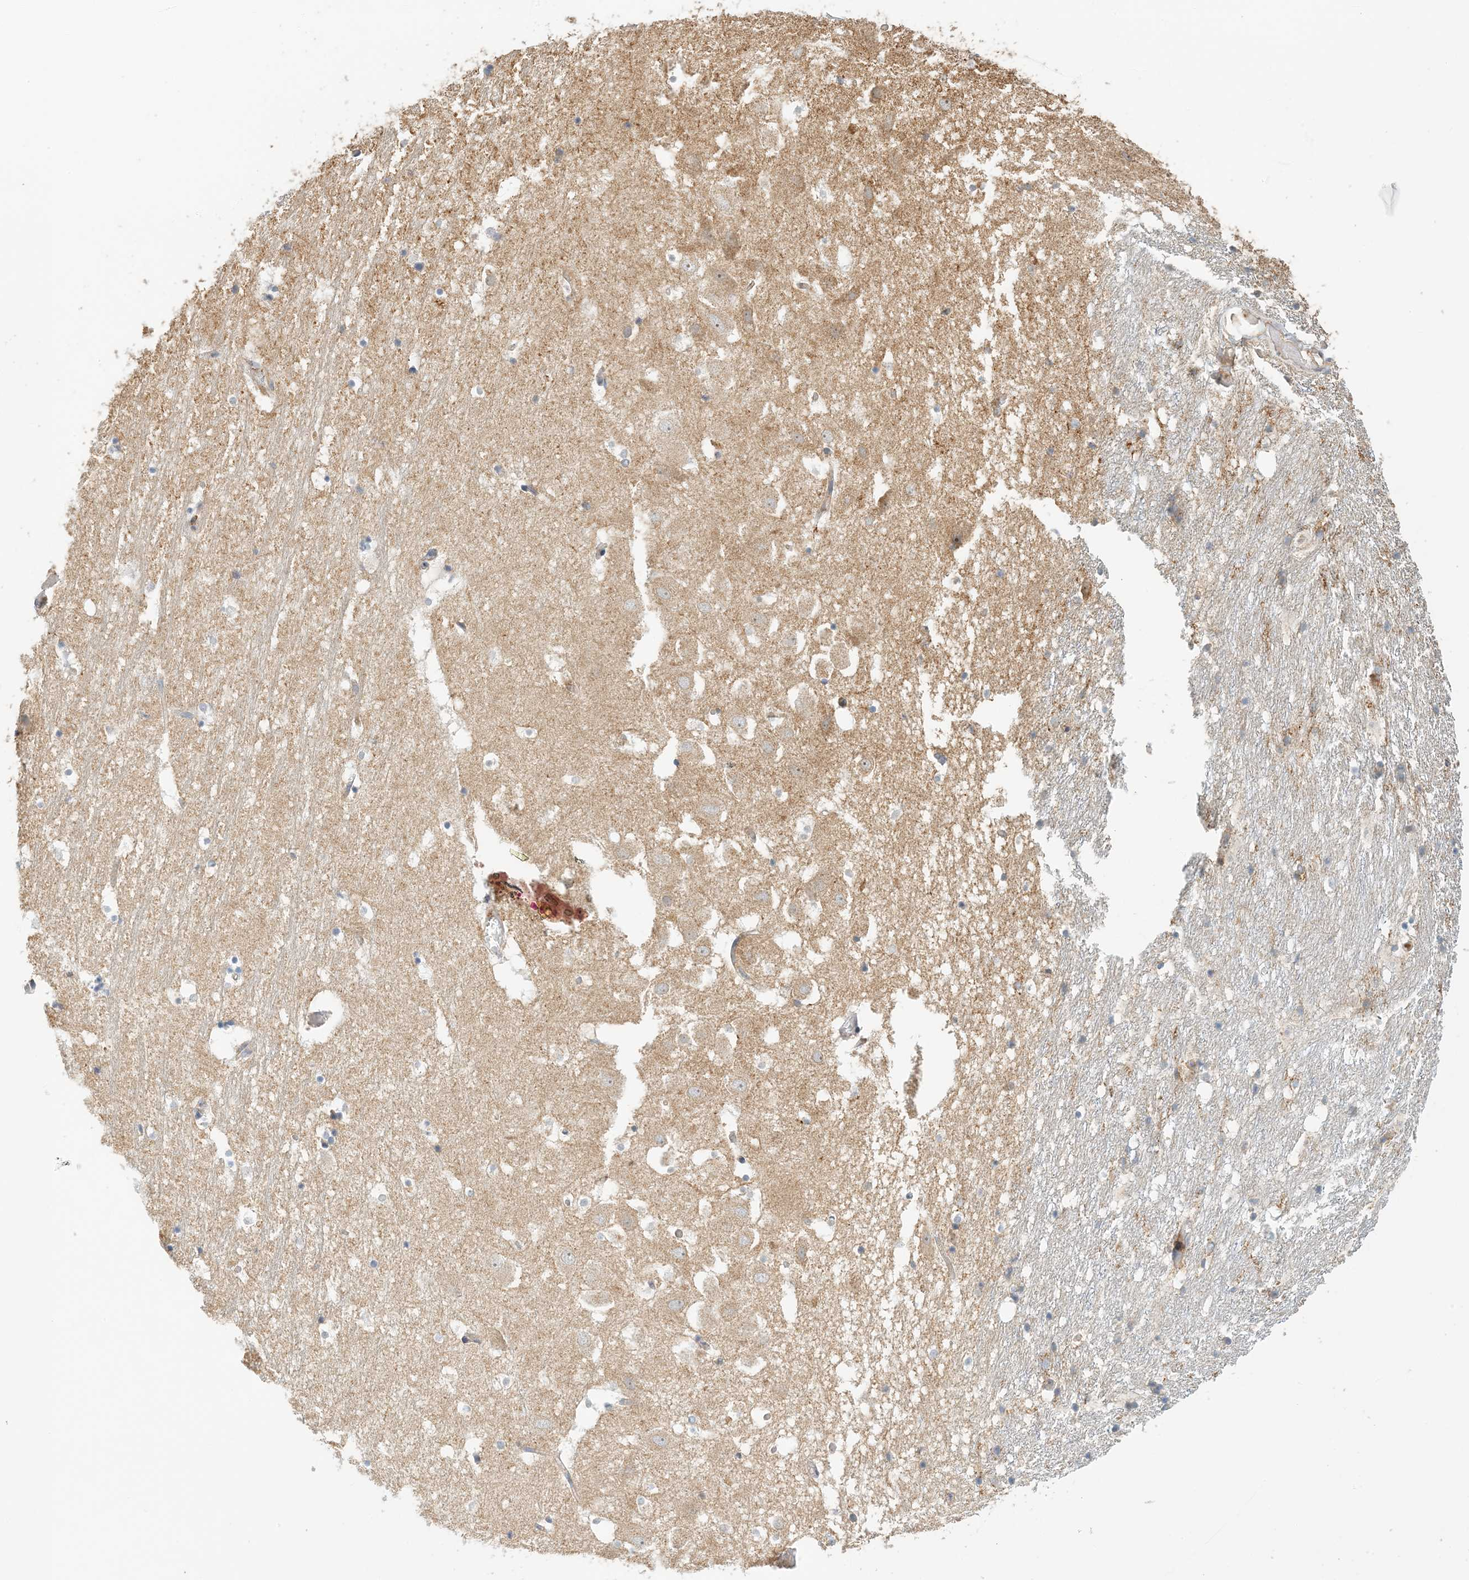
{"staining": {"intensity": "negative", "quantity": "none", "location": "none"}, "tissue": "hippocampus", "cell_type": "Glial cells", "image_type": "normal", "snomed": [{"axis": "morphology", "description": "Normal tissue, NOS"}, {"axis": "topography", "description": "Hippocampus"}], "caption": "DAB (3,3'-diaminobenzidine) immunohistochemical staining of normal hippocampus reveals no significant expression in glial cells.", "gene": "COLEC11", "patient": {"sex": "female", "age": 52}}